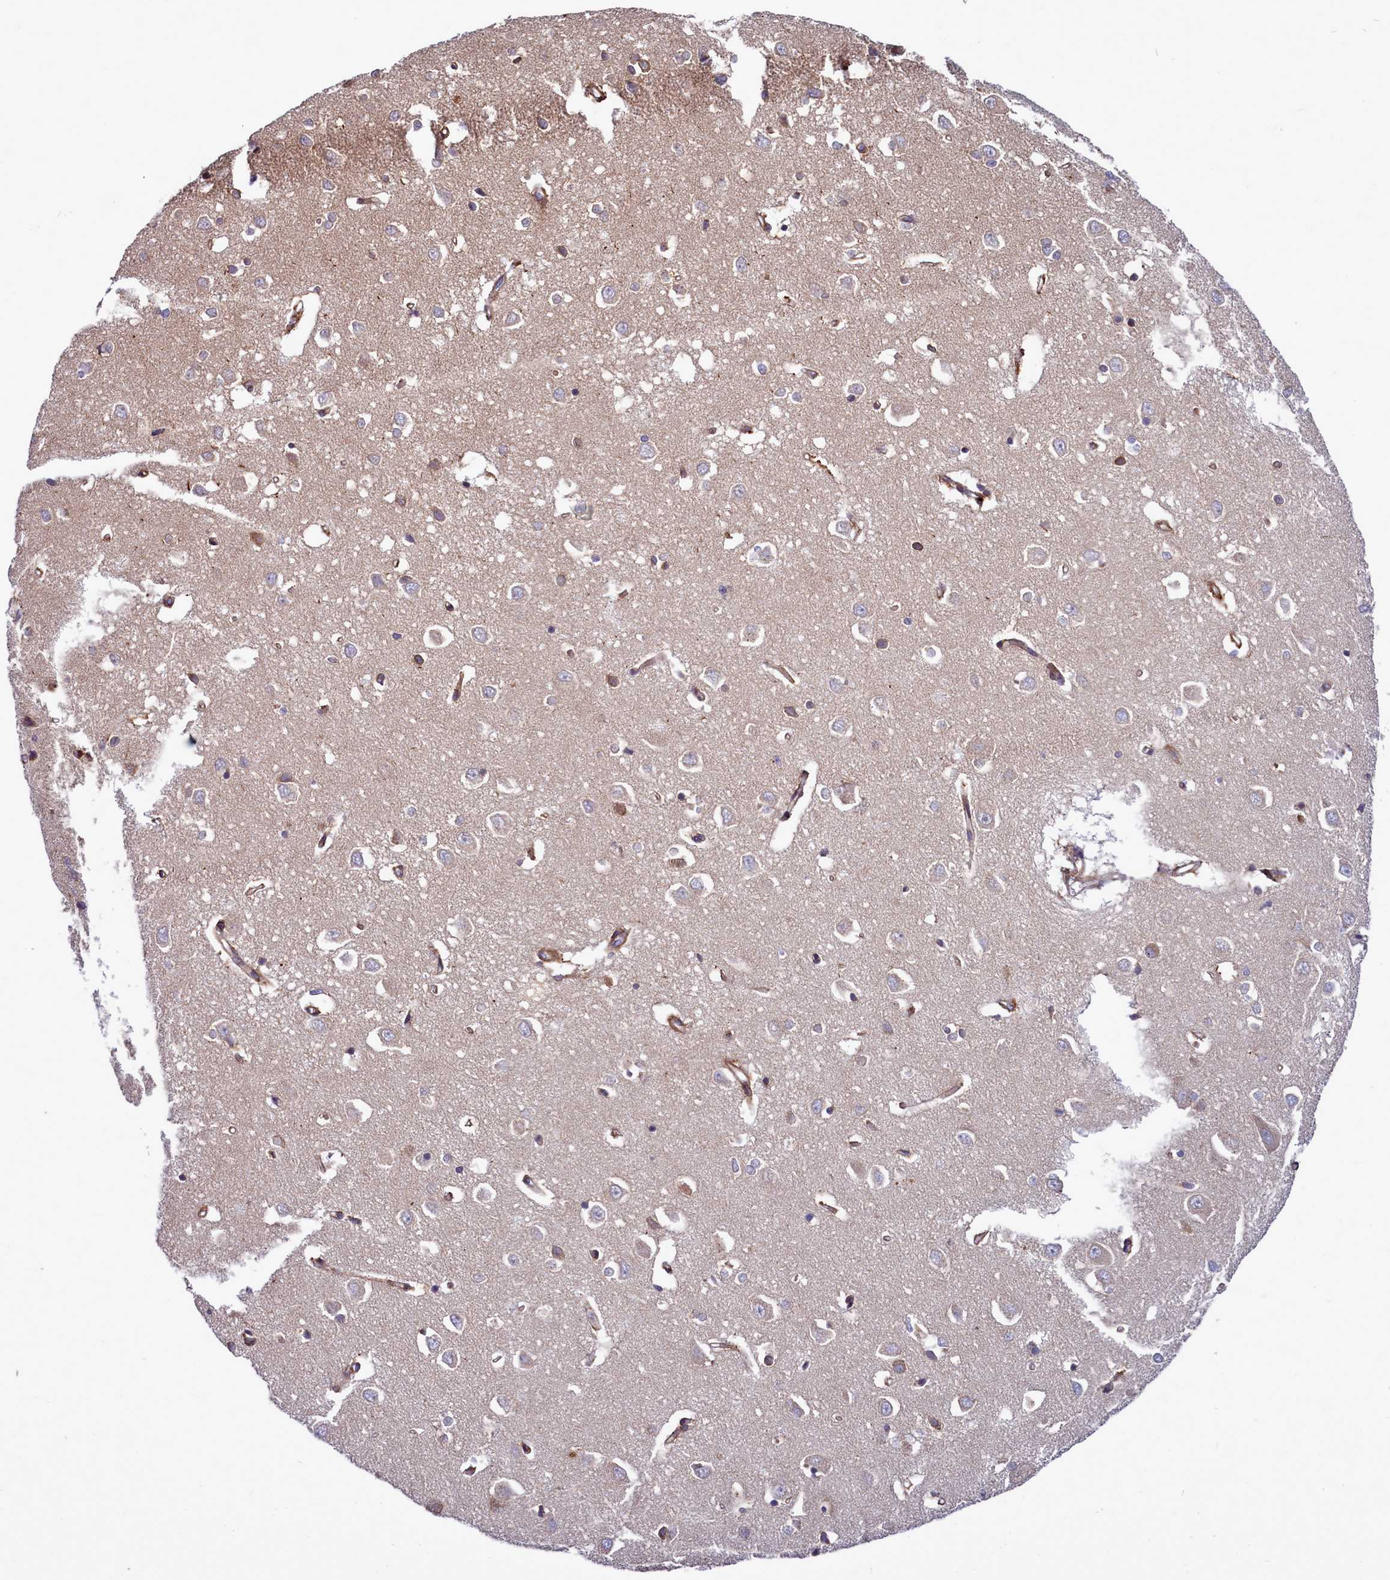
{"staining": {"intensity": "moderate", "quantity": ">75%", "location": "cytoplasmic/membranous"}, "tissue": "cerebral cortex", "cell_type": "Endothelial cells", "image_type": "normal", "snomed": [{"axis": "morphology", "description": "Normal tissue, NOS"}, {"axis": "topography", "description": "Cerebral cortex"}], "caption": "This is a photomicrograph of IHC staining of normal cerebral cortex, which shows moderate staining in the cytoplasmic/membranous of endothelial cells.", "gene": "RAPGEF4", "patient": {"sex": "female", "age": 64}}